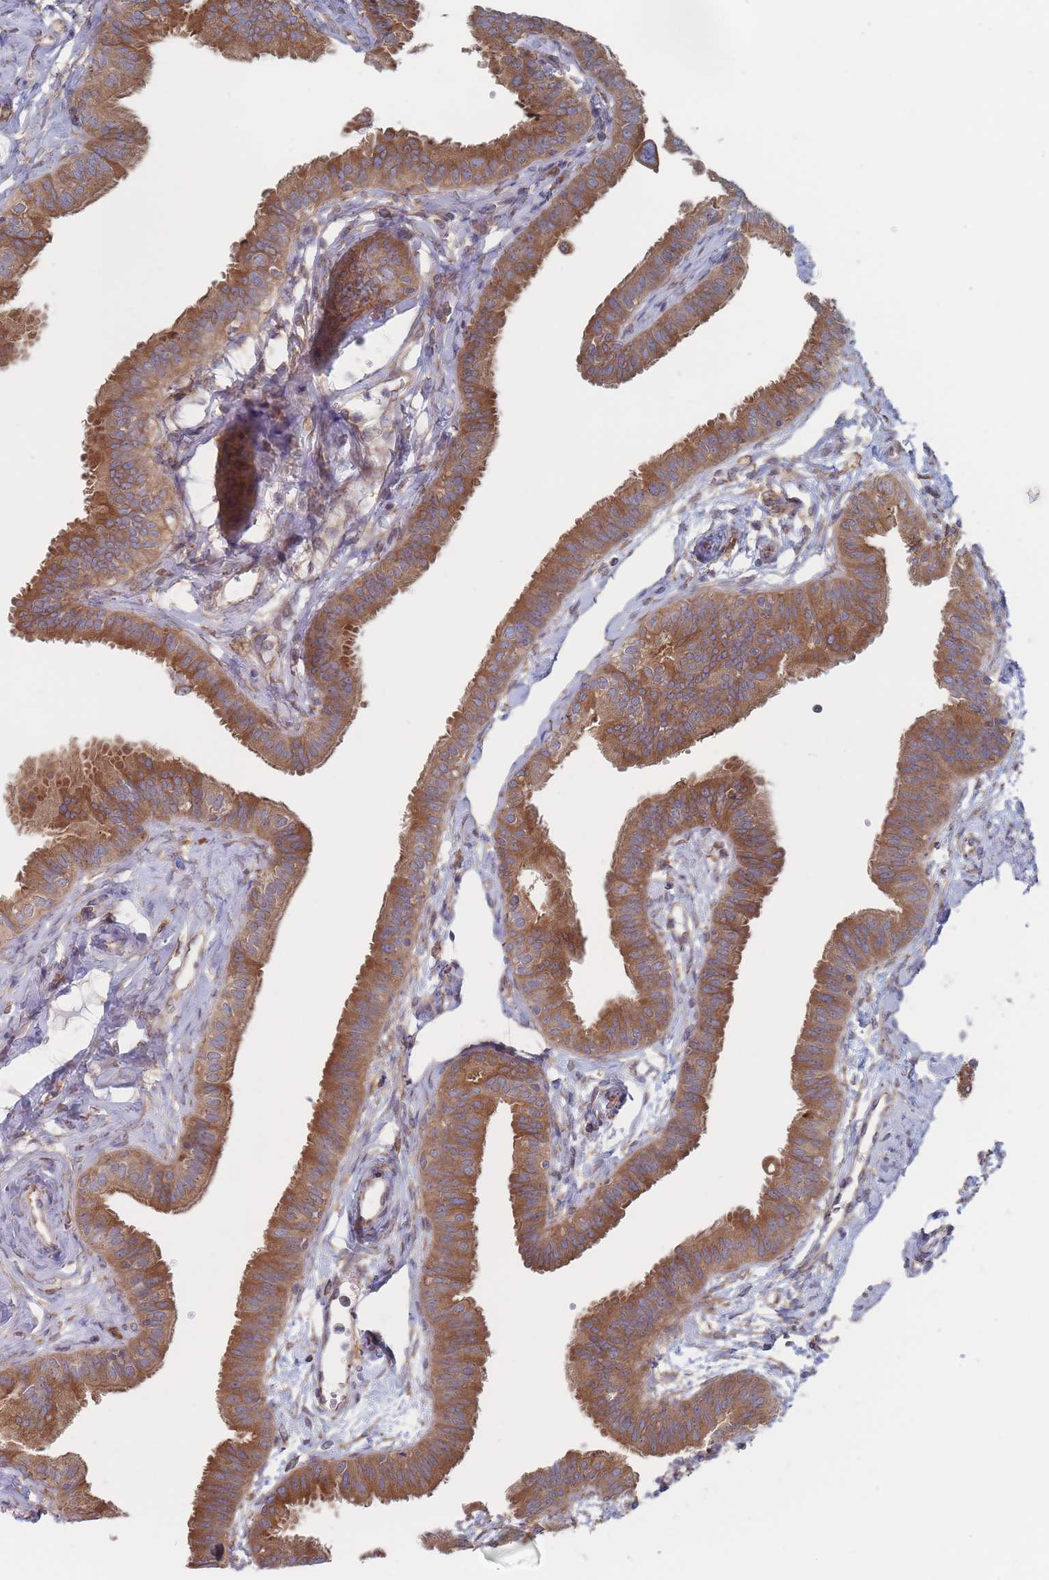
{"staining": {"intensity": "moderate", "quantity": ">75%", "location": "cytoplasmic/membranous"}, "tissue": "fallopian tube", "cell_type": "Glandular cells", "image_type": "normal", "snomed": [{"axis": "morphology", "description": "Normal tissue, NOS"}, {"axis": "morphology", "description": "Carcinoma, NOS"}, {"axis": "topography", "description": "Fallopian tube"}, {"axis": "topography", "description": "Ovary"}], "caption": "This photomicrograph reveals normal fallopian tube stained with immunohistochemistry to label a protein in brown. The cytoplasmic/membranous of glandular cells show moderate positivity for the protein. Nuclei are counter-stained blue.", "gene": "KDSR", "patient": {"sex": "female", "age": 59}}